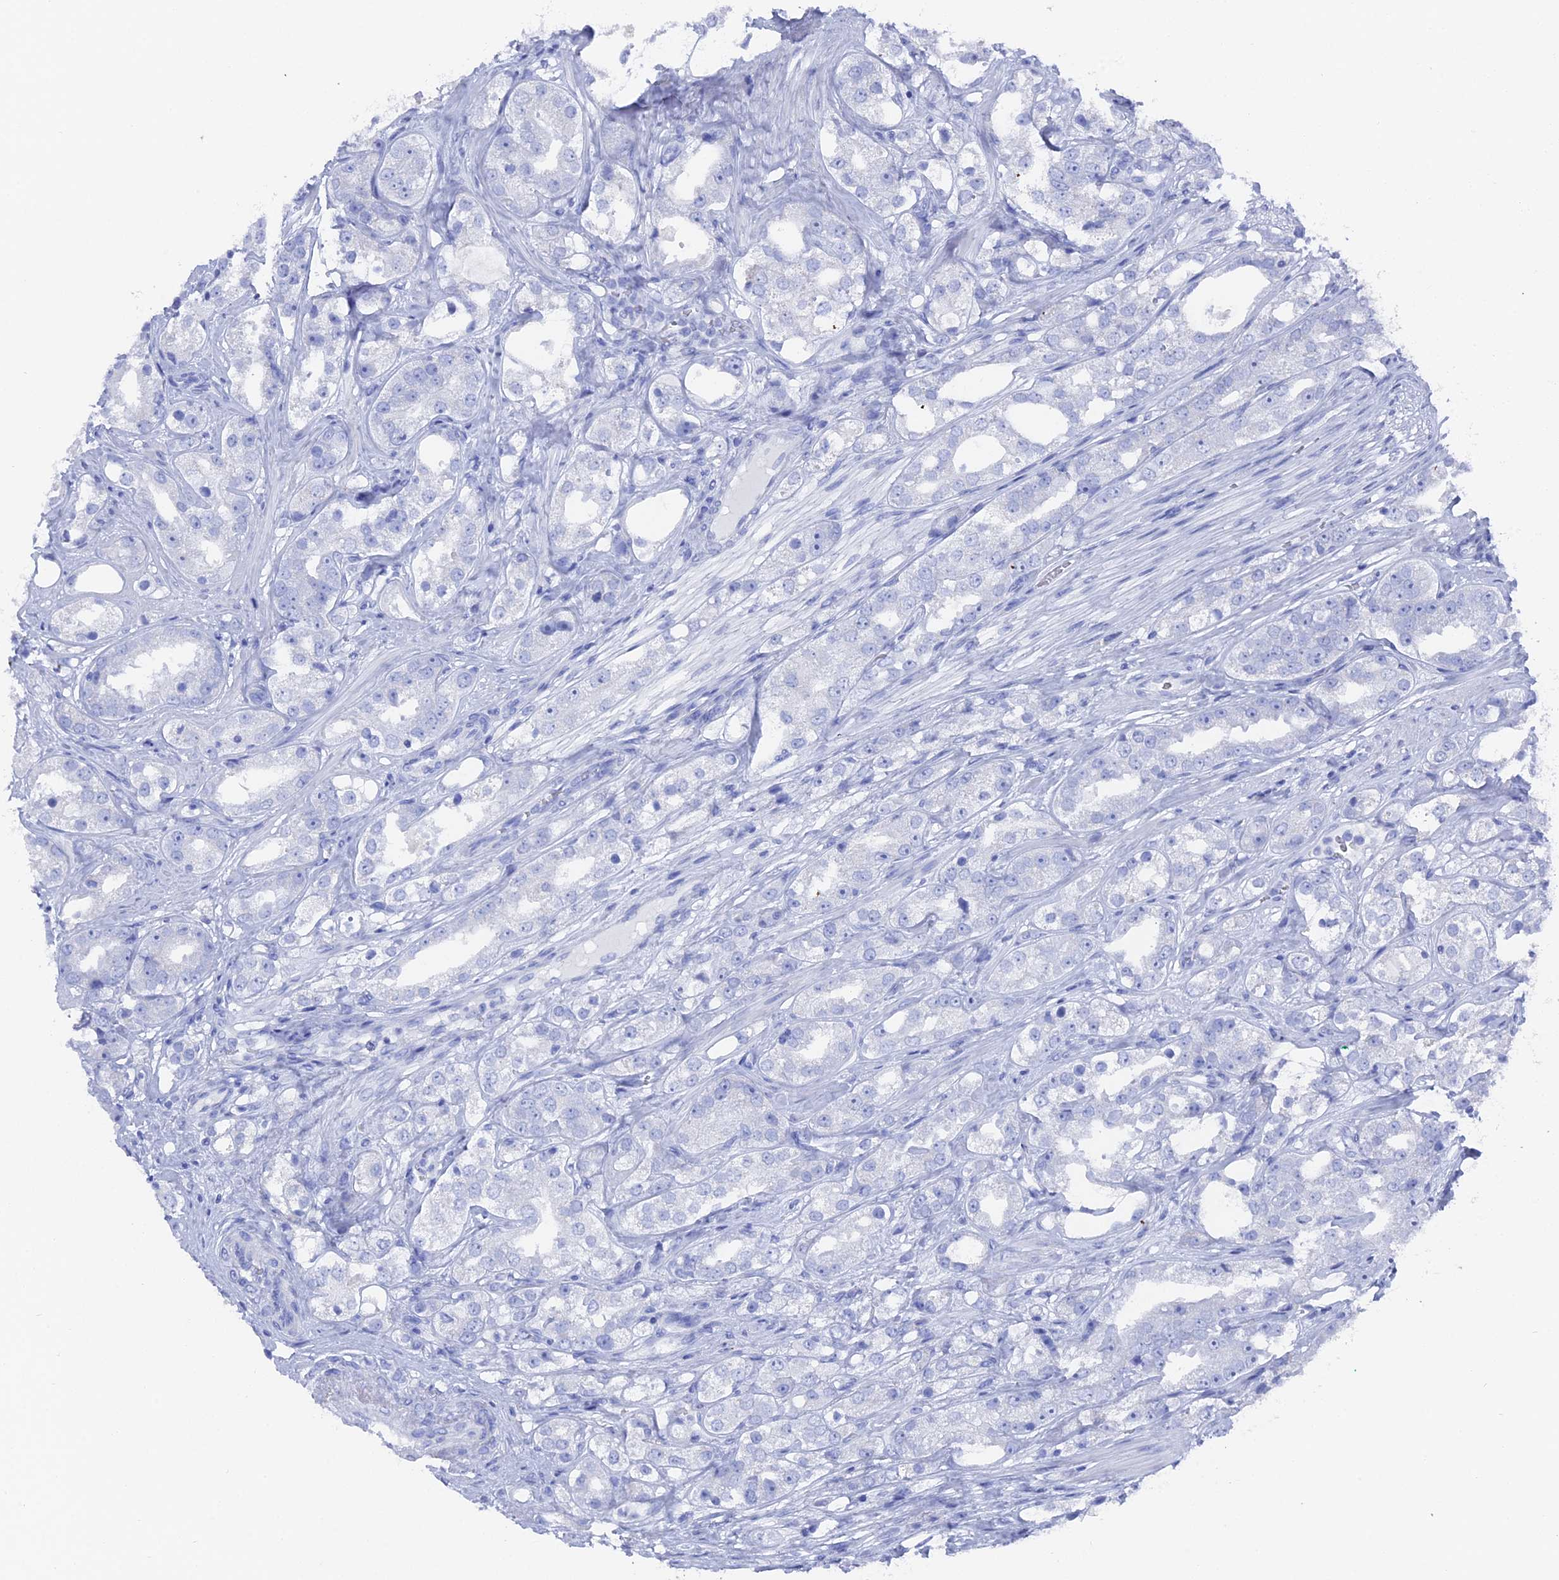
{"staining": {"intensity": "negative", "quantity": "none", "location": "none"}, "tissue": "prostate cancer", "cell_type": "Tumor cells", "image_type": "cancer", "snomed": [{"axis": "morphology", "description": "Adenocarcinoma, NOS"}, {"axis": "topography", "description": "Prostate"}], "caption": "Image shows no protein positivity in tumor cells of prostate cancer (adenocarcinoma) tissue. (Stains: DAB (3,3'-diaminobenzidine) immunohistochemistry with hematoxylin counter stain, Microscopy: brightfield microscopy at high magnification).", "gene": "ENPP3", "patient": {"sex": "male", "age": 79}}